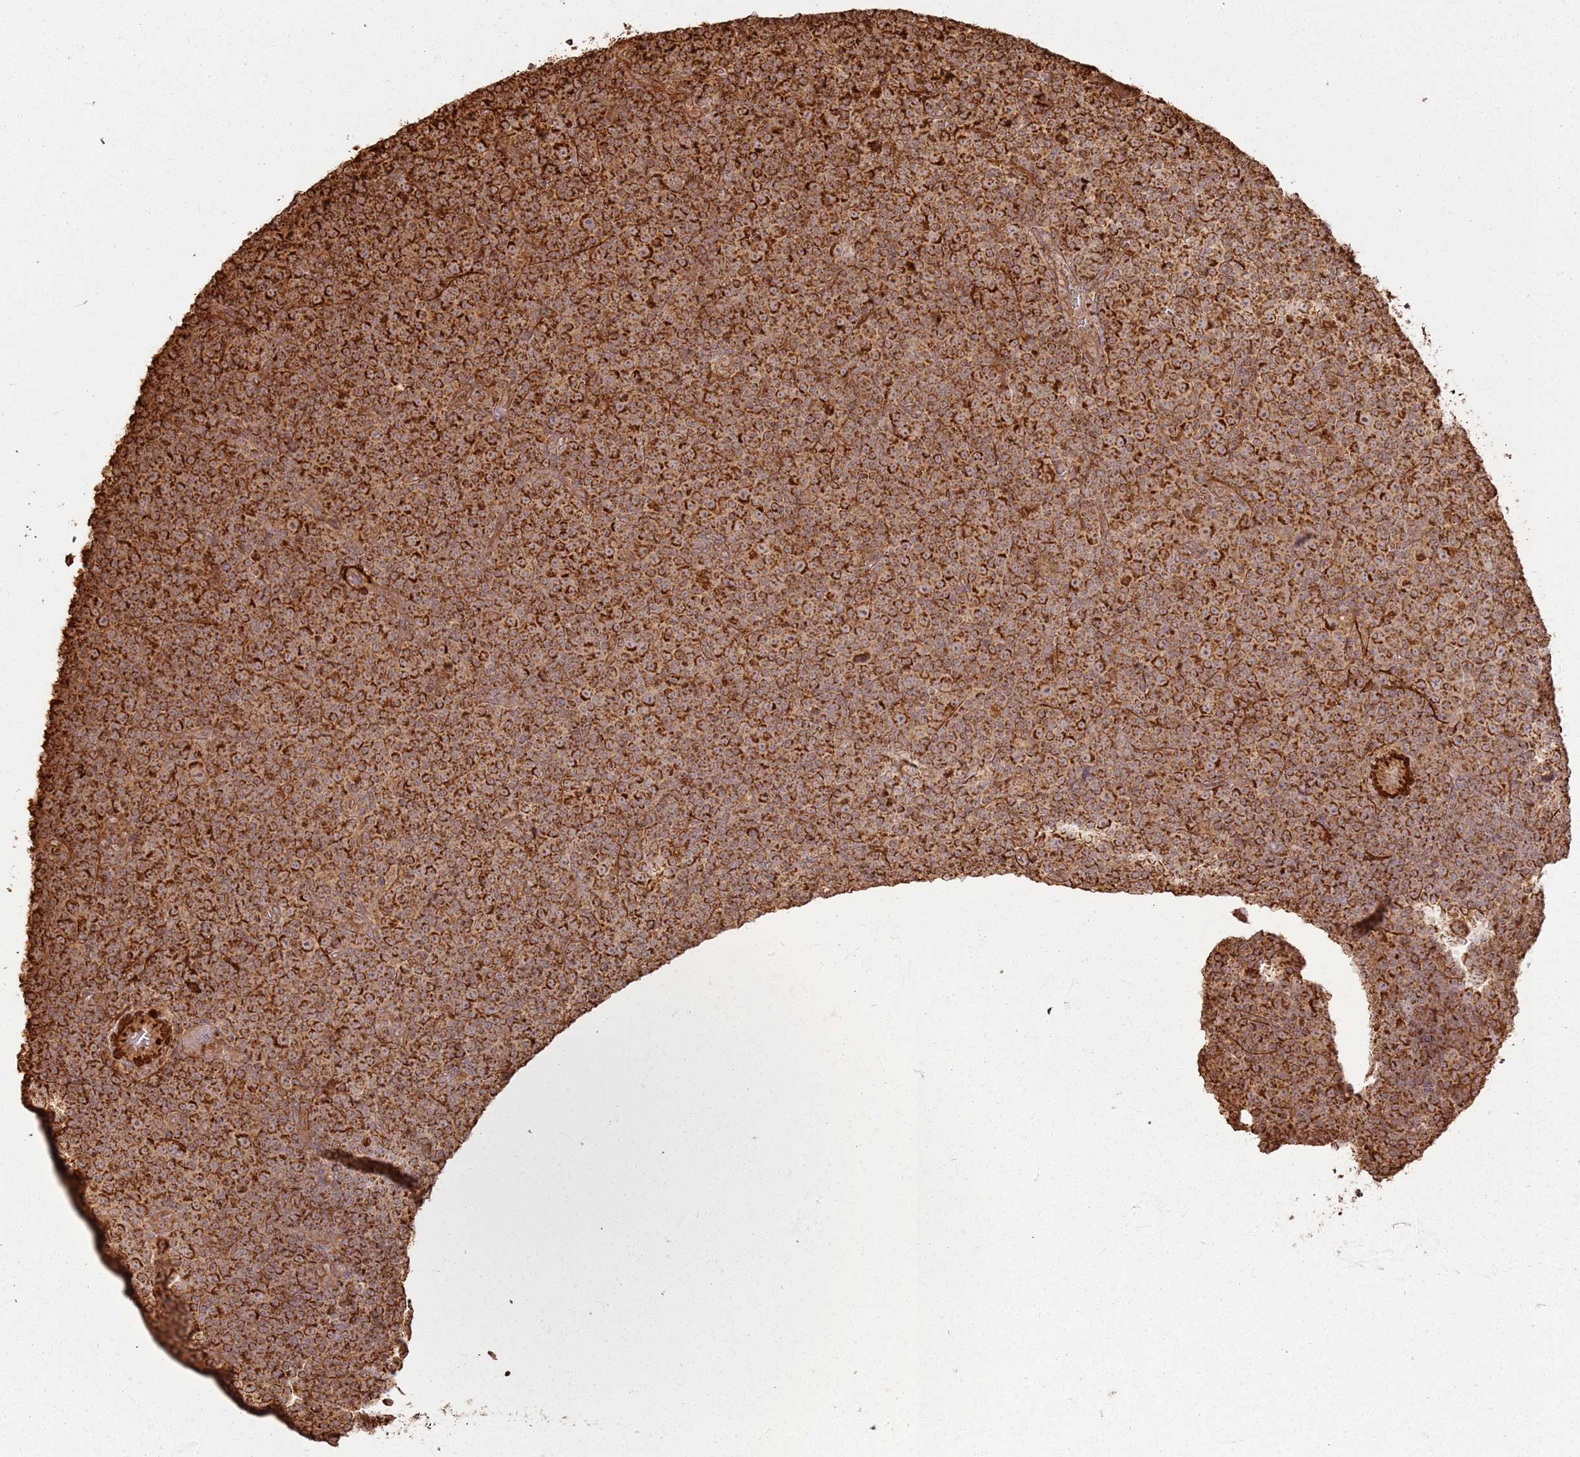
{"staining": {"intensity": "strong", "quantity": ">75%", "location": "cytoplasmic/membranous"}, "tissue": "lymphoma", "cell_type": "Tumor cells", "image_type": "cancer", "snomed": [{"axis": "morphology", "description": "Malignant lymphoma, non-Hodgkin's type, Low grade"}, {"axis": "topography", "description": "Lymph node"}], "caption": "Protein staining by IHC displays strong cytoplasmic/membranous expression in about >75% of tumor cells in lymphoma.", "gene": "DDX59", "patient": {"sex": "female", "age": 67}}